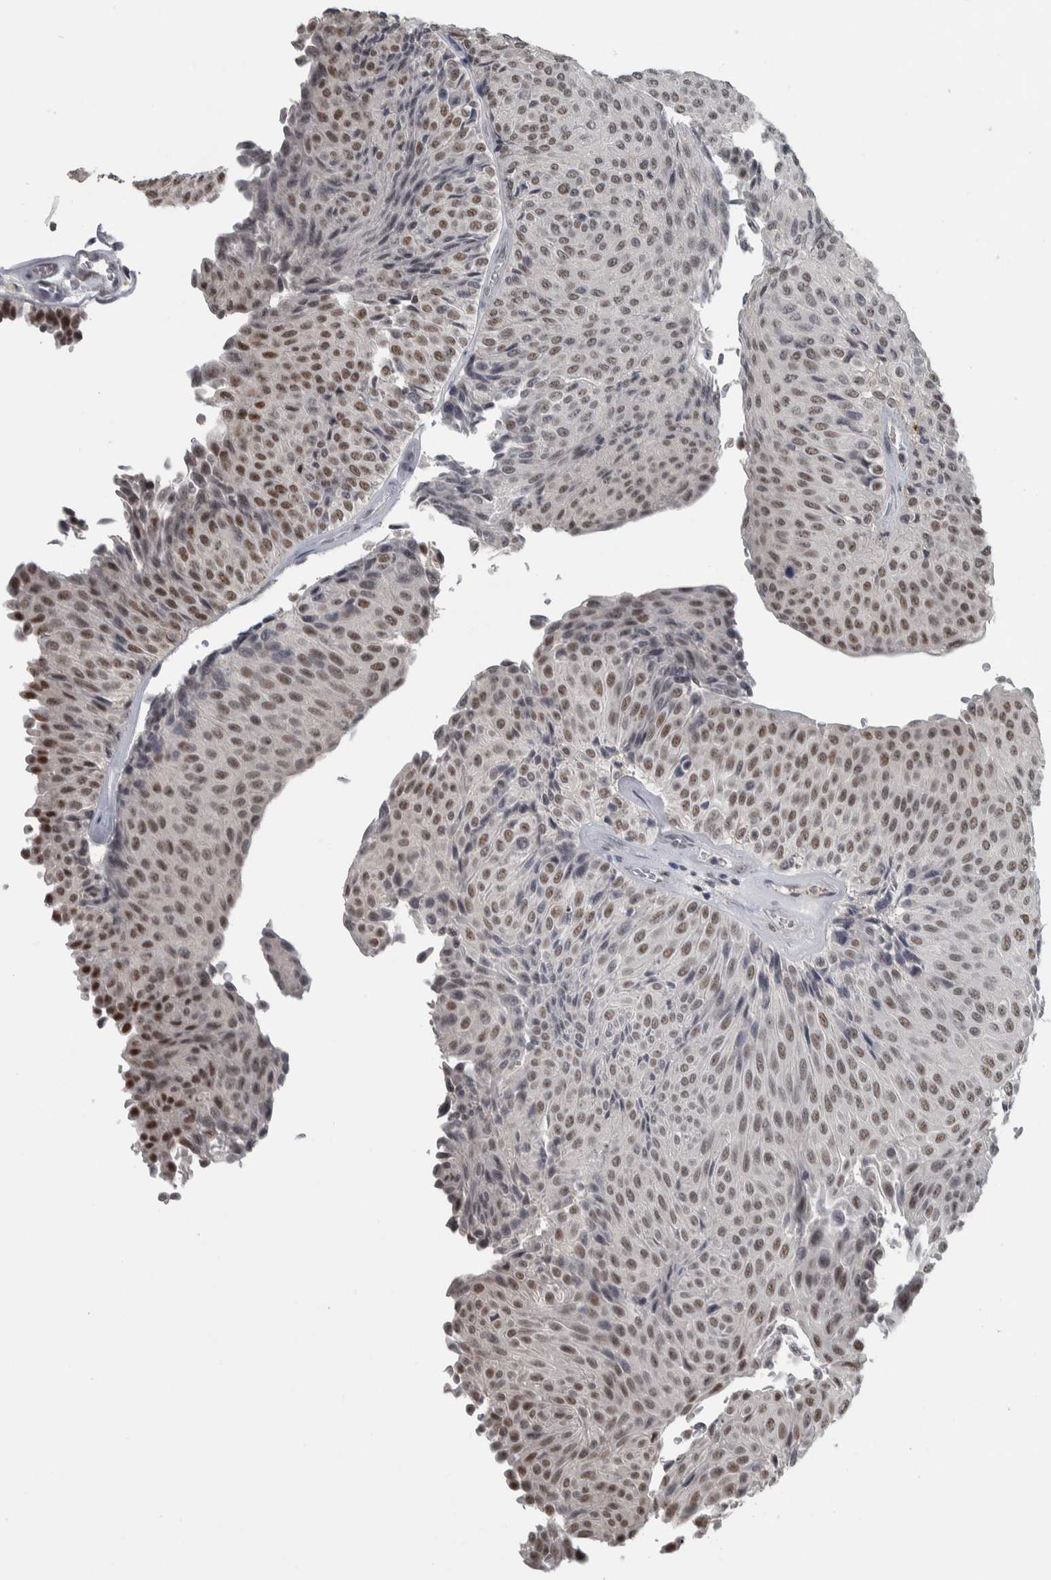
{"staining": {"intensity": "moderate", "quantity": "25%-75%", "location": "nuclear"}, "tissue": "urothelial cancer", "cell_type": "Tumor cells", "image_type": "cancer", "snomed": [{"axis": "morphology", "description": "Urothelial carcinoma, Low grade"}, {"axis": "topography", "description": "Urinary bladder"}], "caption": "Urothelial cancer stained with a brown dye demonstrates moderate nuclear positive positivity in about 25%-75% of tumor cells.", "gene": "DDX42", "patient": {"sex": "male", "age": 78}}